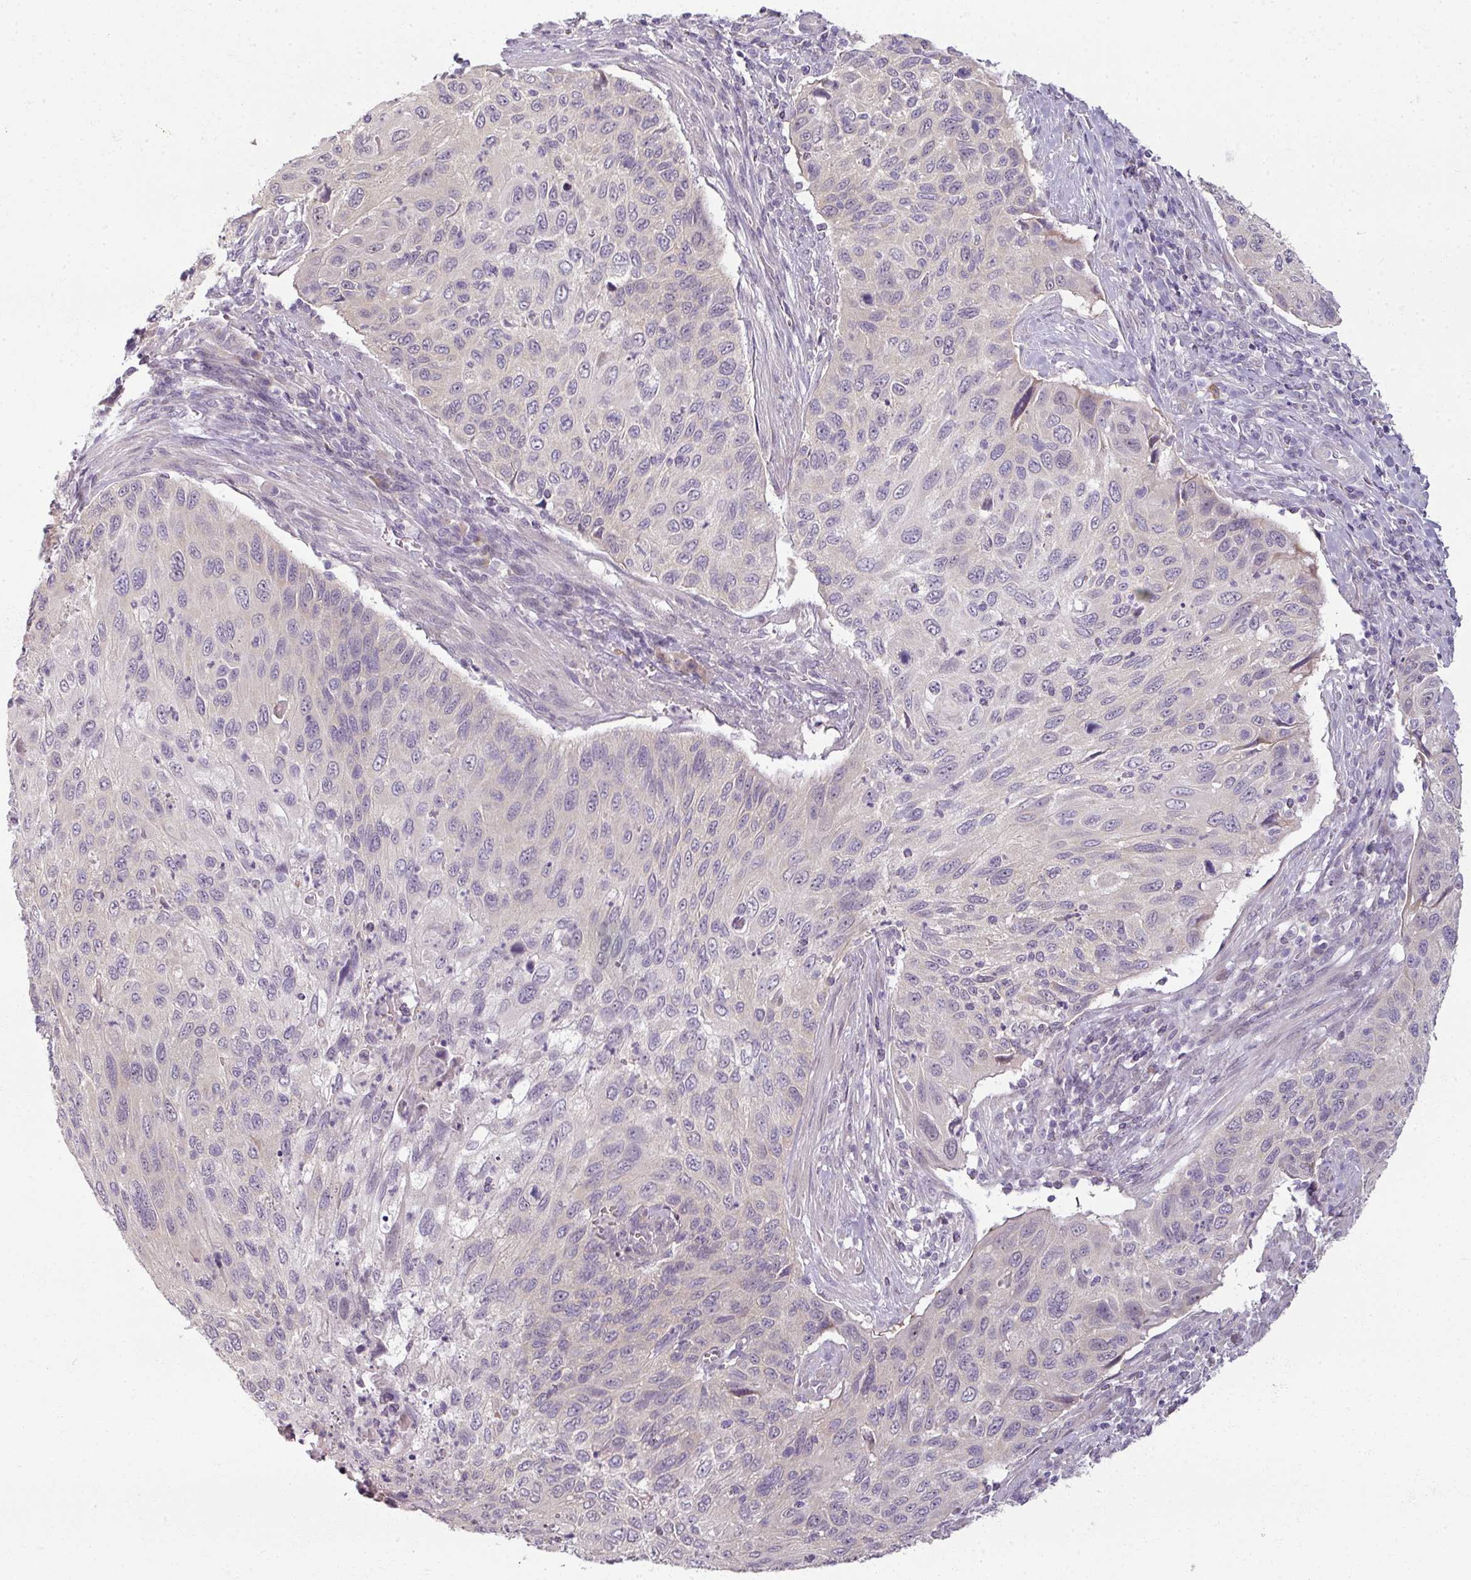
{"staining": {"intensity": "negative", "quantity": "none", "location": "none"}, "tissue": "cervical cancer", "cell_type": "Tumor cells", "image_type": "cancer", "snomed": [{"axis": "morphology", "description": "Squamous cell carcinoma, NOS"}, {"axis": "topography", "description": "Cervix"}], "caption": "Histopathology image shows no significant protein staining in tumor cells of cervical cancer (squamous cell carcinoma).", "gene": "MYMK", "patient": {"sex": "female", "age": 70}}